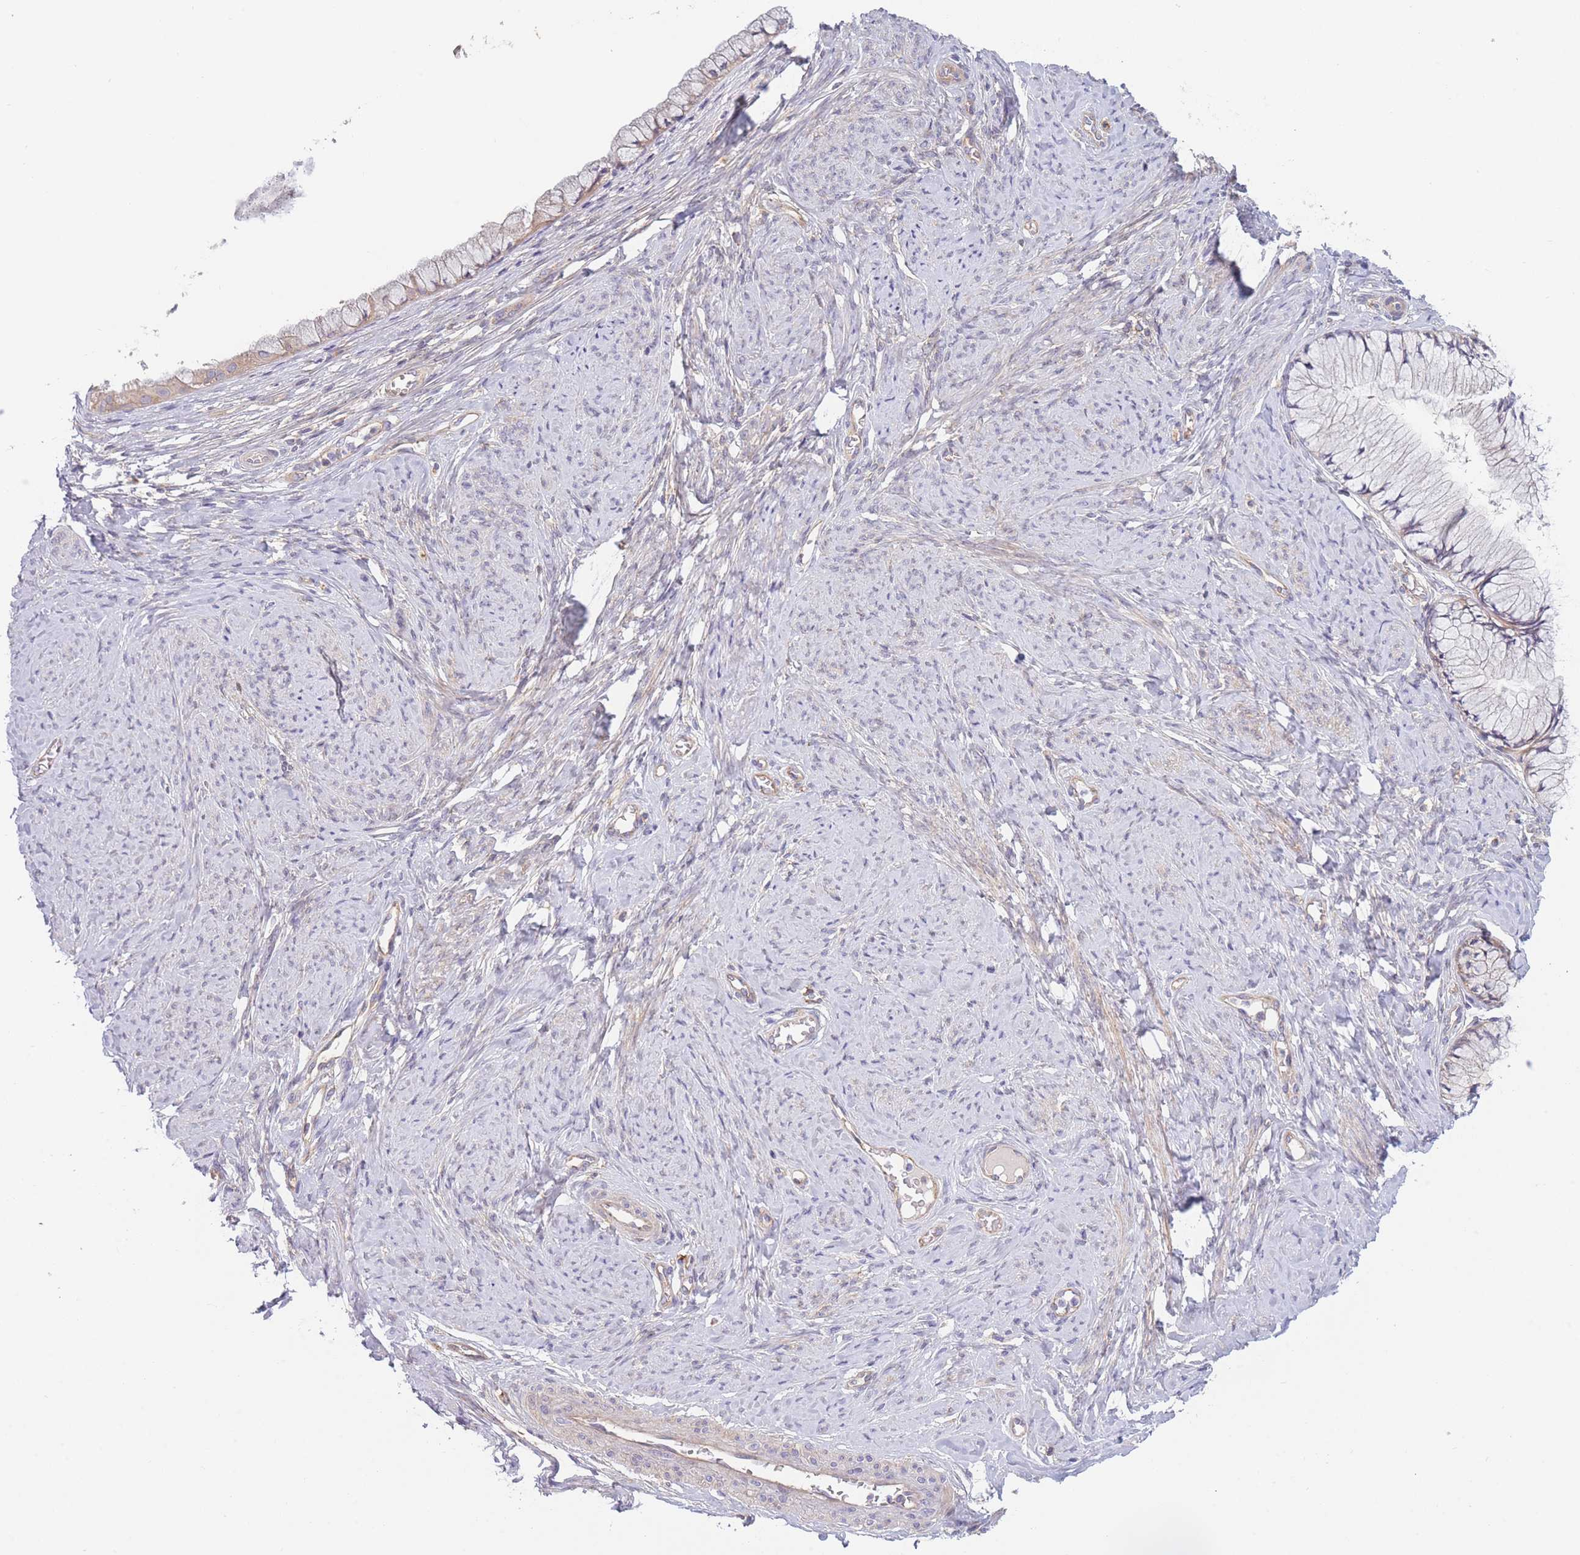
{"staining": {"intensity": "weak", "quantity": "25%-75%", "location": "cytoplasmic/membranous"}, "tissue": "cervix", "cell_type": "Glandular cells", "image_type": "normal", "snomed": [{"axis": "morphology", "description": "Normal tissue, NOS"}, {"axis": "topography", "description": "Cervix"}], "caption": "Immunohistochemistry (DAB) staining of benign cervix demonstrates weak cytoplasmic/membranous protein positivity in about 25%-75% of glandular cells.", "gene": "WDR93", "patient": {"sex": "female", "age": 42}}